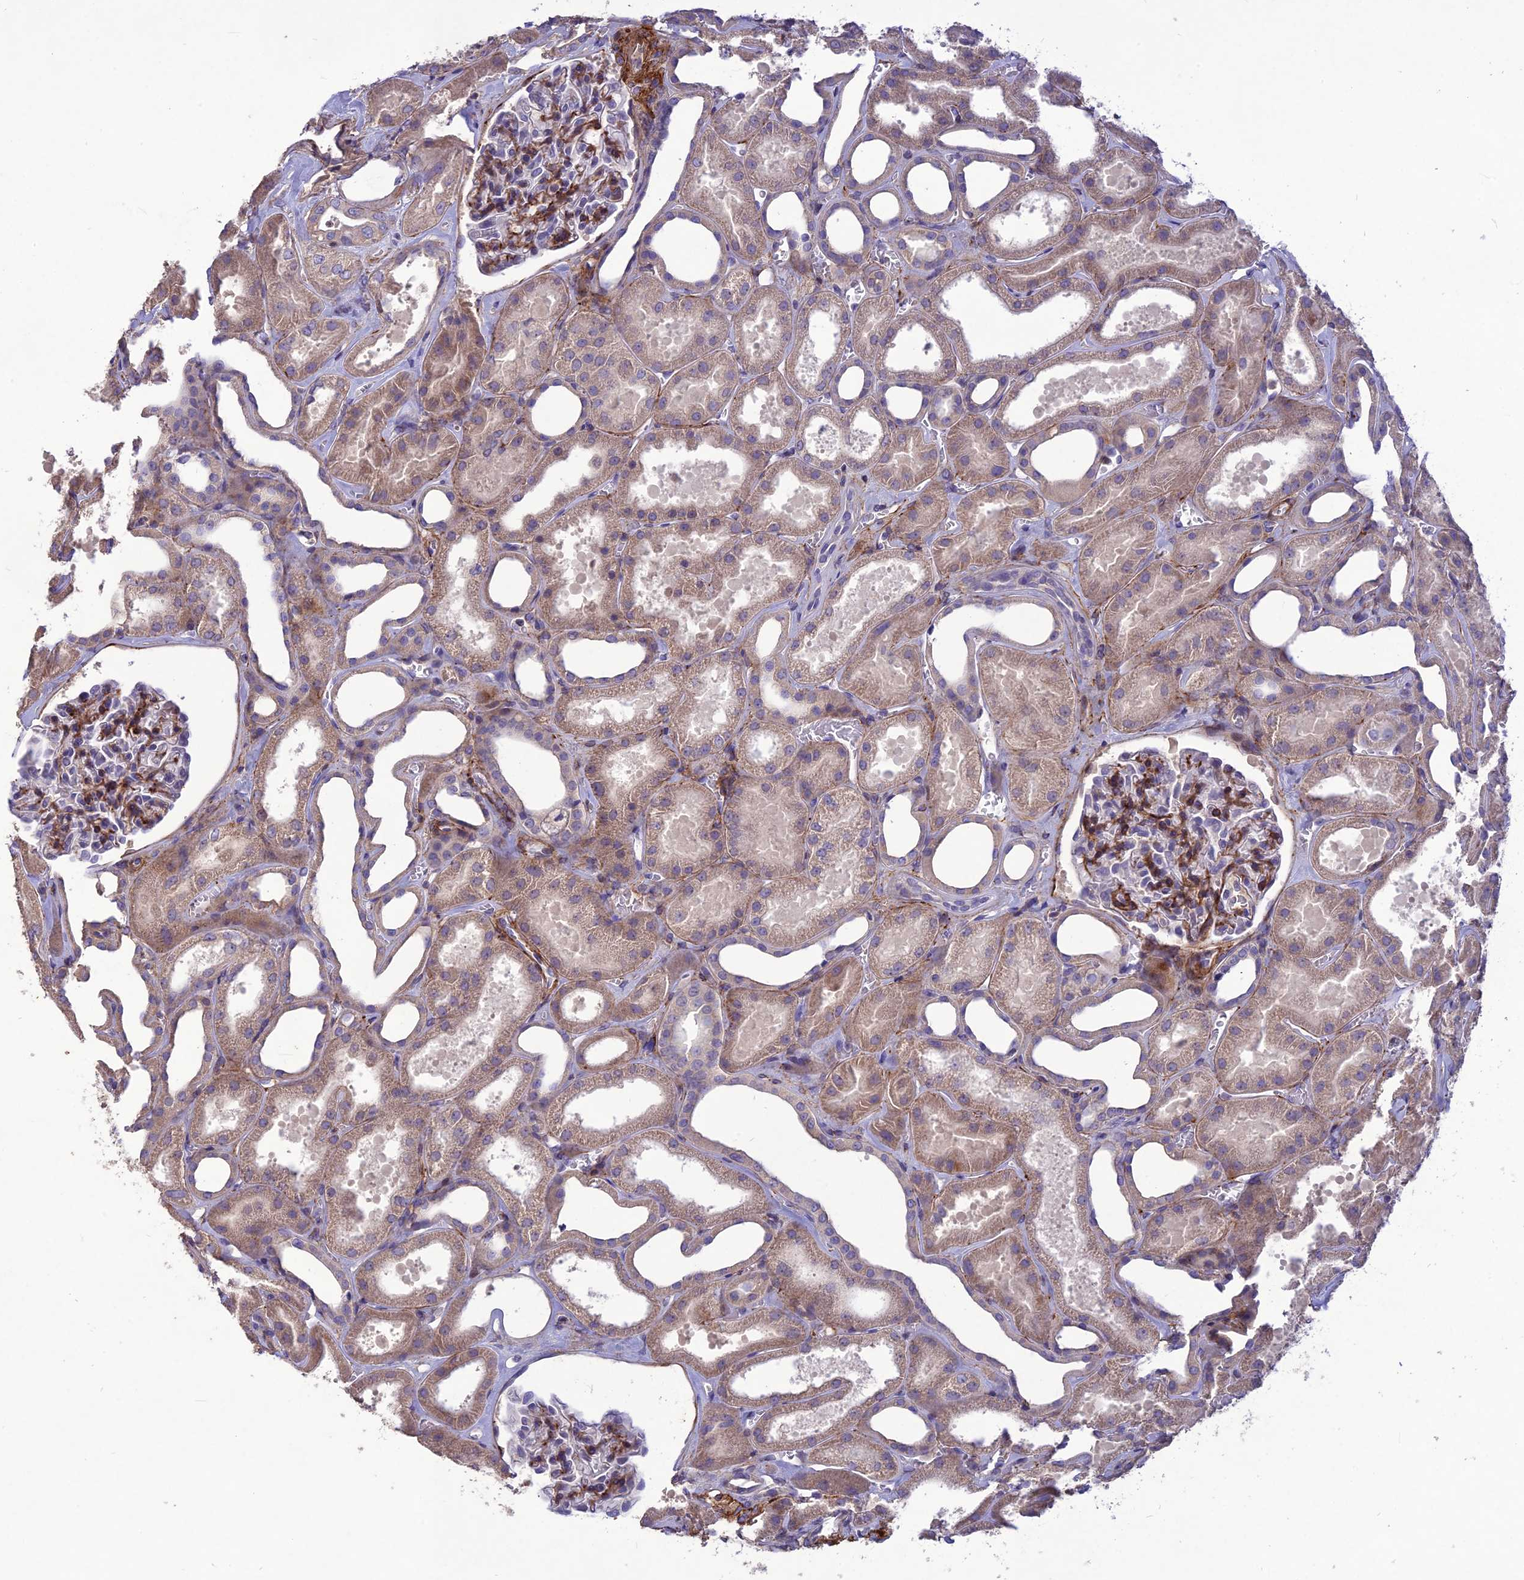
{"staining": {"intensity": "moderate", "quantity": "25%-75%", "location": "cytoplasmic/membranous"}, "tissue": "kidney", "cell_type": "Cells in glomeruli", "image_type": "normal", "snomed": [{"axis": "morphology", "description": "Normal tissue, NOS"}, {"axis": "morphology", "description": "Adenocarcinoma, NOS"}, {"axis": "topography", "description": "Kidney"}], "caption": "Normal kidney displays moderate cytoplasmic/membranous expression in about 25%-75% of cells in glomeruli, visualized by immunohistochemistry. (brown staining indicates protein expression, while blue staining denotes nuclei).", "gene": "CLUH", "patient": {"sex": "female", "age": 68}}